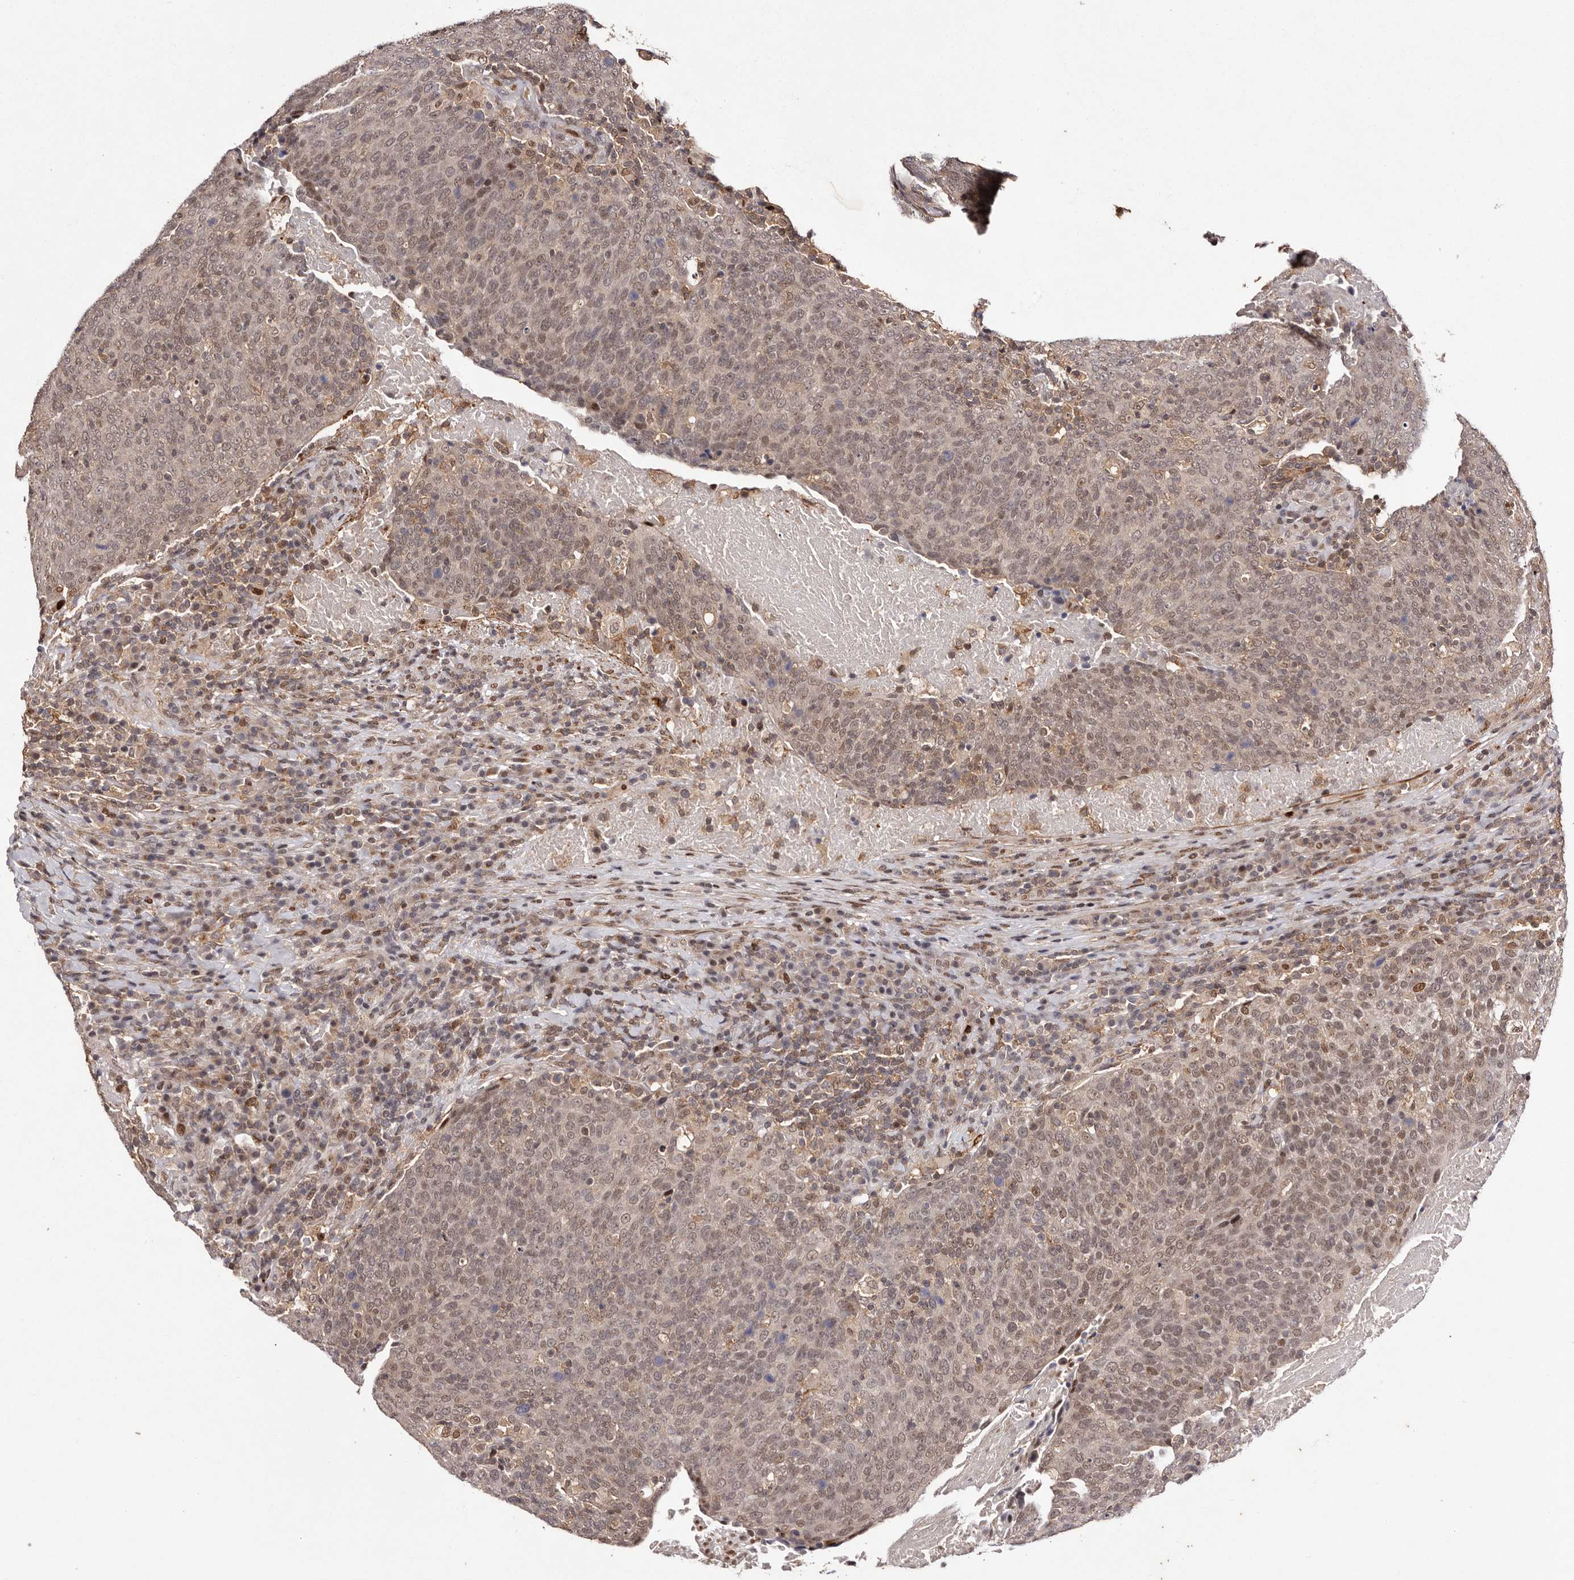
{"staining": {"intensity": "moderate", "quantity": ">75%", "location": "nuclear"}, "tissue": "head and neck cancer", "cell_type": "Tumor cells", "image_type": "cancer", "snomed": [{"axis": "morphology", "description": "Squamous cell carcinoma, NOS"}, {"axis": "morphology", "description": "Squamous cell carcinoma, metastatic, NOS"}, {"axis": "topography", "description": "Lymph node"}, {"axis": "topography", "description": "Head-Neck"}], "caption": "This micrograph reveals IHC staining of human head and neck cancer, with medium moderate nuclear expression in about >75% of tumor cells.", "gene": "FBXO5", "patient": {"sex": "male", "age": 62}}